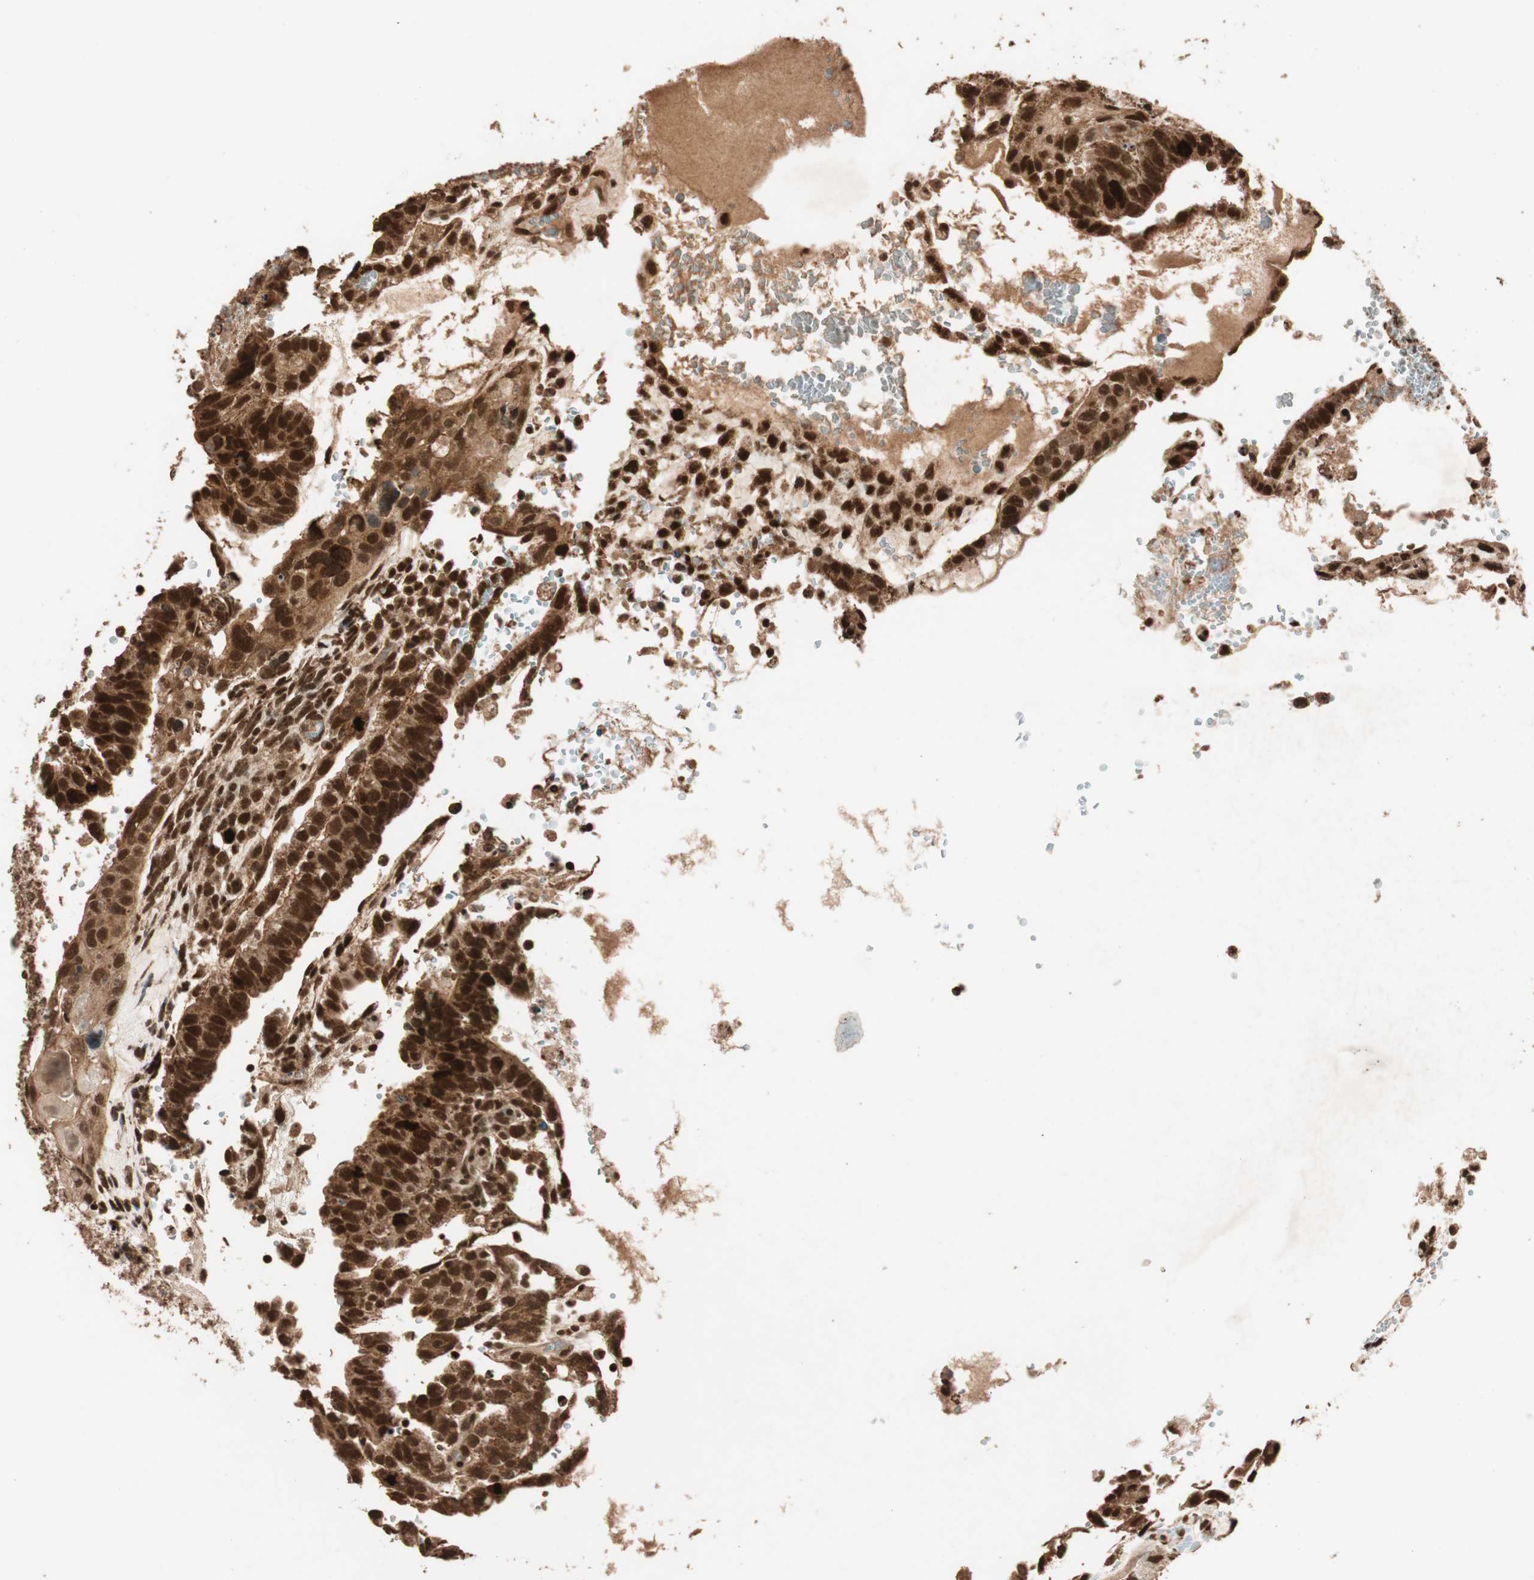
{"staining": {"intensity": "strong", "quantity": ">75%", "location": "nuclear"}, "tissue": "testis cancer", "cell_type": "Tumor cells", "image_type": "cancer", "snomed": [{"axis": "morphology", "description": "Seminoma, NOS"}, {"axis": "morphology", "description": "Carcinoma, Embryonal, NOS"}, {"axis": "topography", "description": "Testis"}], "caption": "Immunohistochemistry image of seminoma (testis) stained for a protein (brown), which reveals high levels of strong nuclear expression in approximately >75% of tumor cells.", "gene": "ALKBH5", "patient": {"sex": "male", "age": 52}}